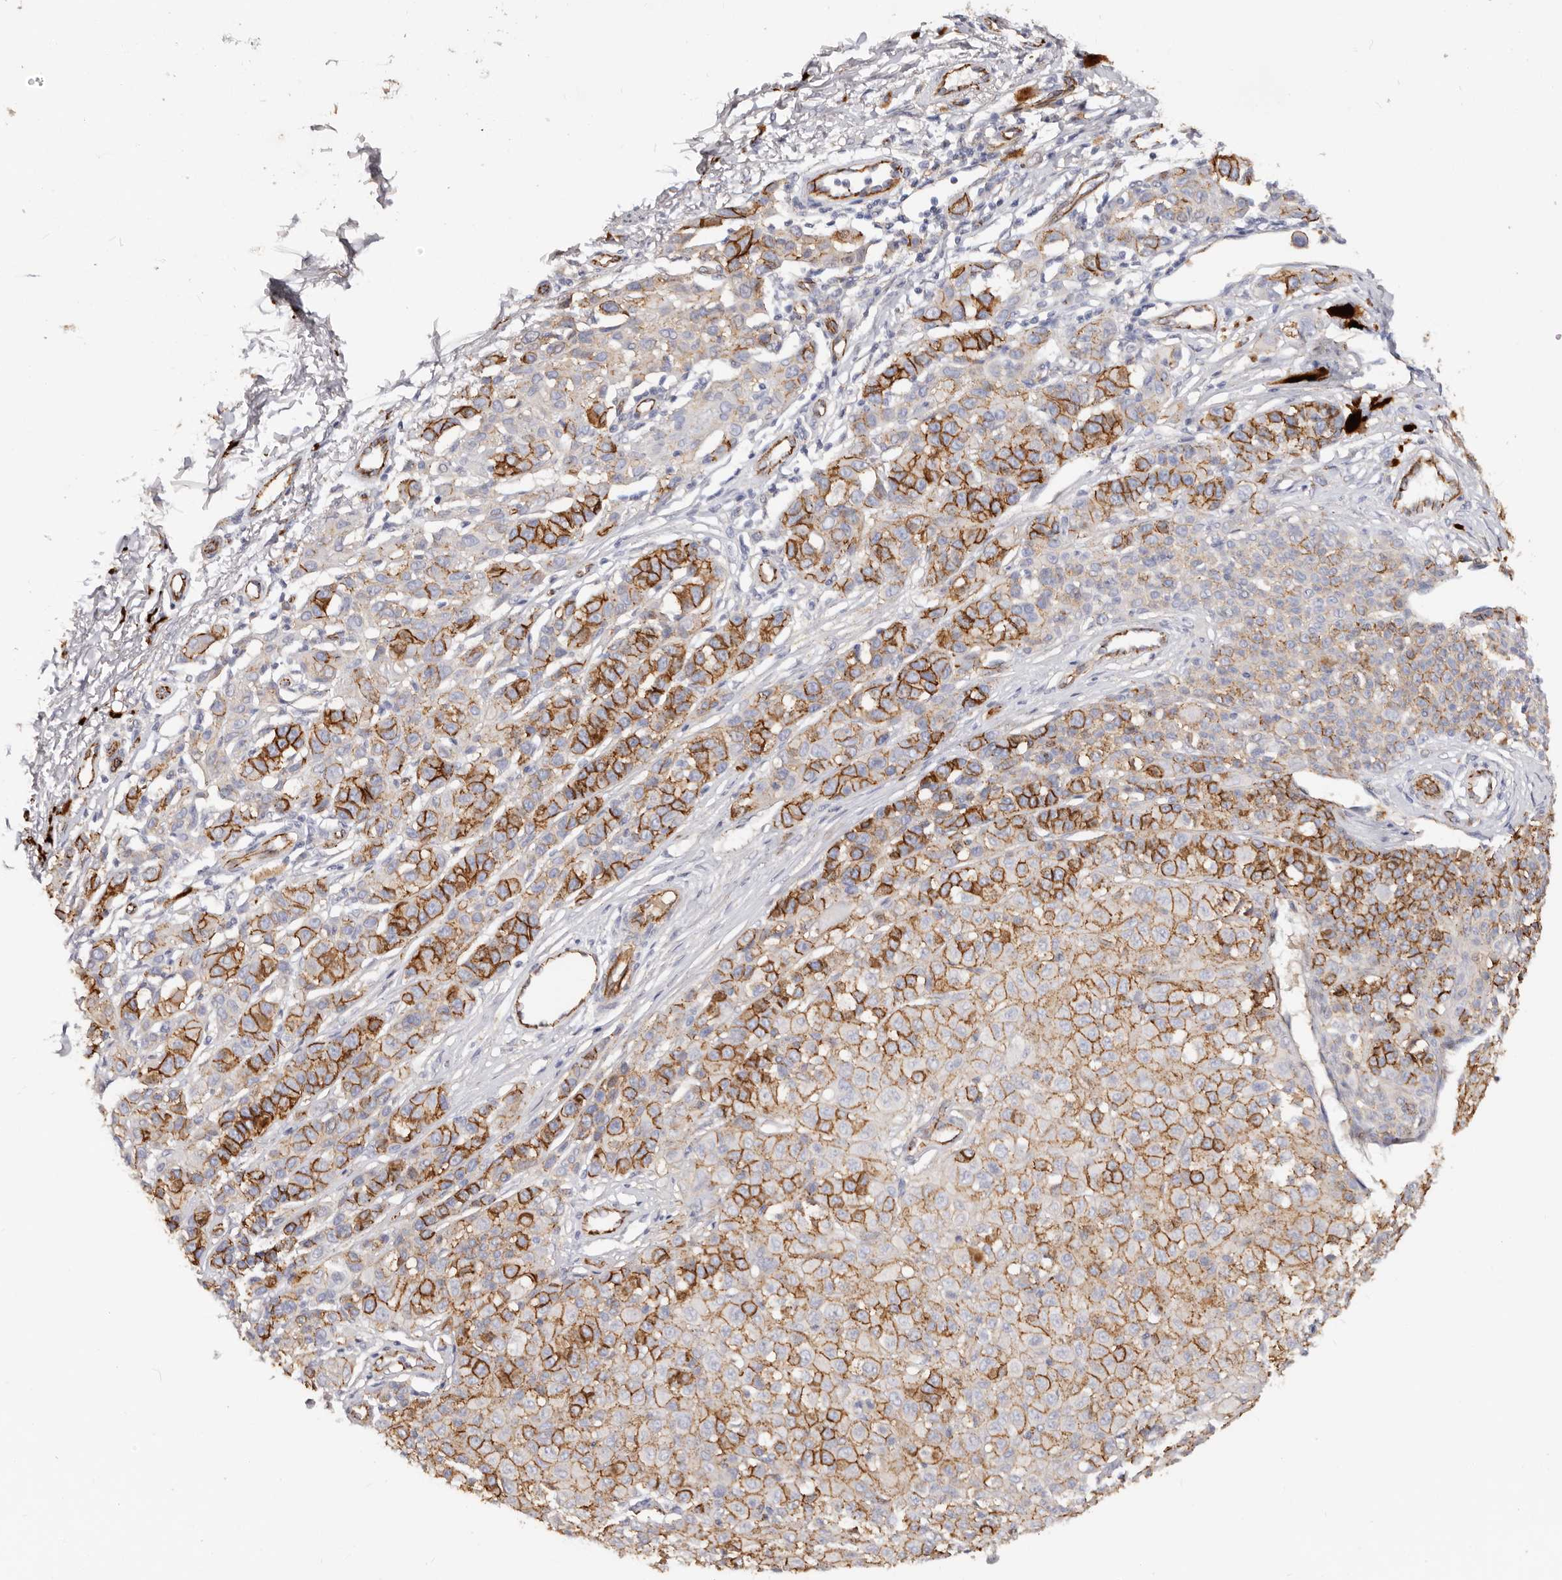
{"staining": {"intensity": "strong", "quantity": "25%-75%", "location": "cytoplasmic/membranous"}, "tissue": "melanoma", "cell_type": "Tumor cells", "image_type": "cancer", "snomed": [{"axis": "morphology", "description": "Malignant melanoma, NOS"}, {"axis": "topography", "description": "Skin of leg"}], "caption": "IHC micrograph of neoplastic tissue: human malignant melanoma stained using IHC demonstrates high levels of strong protein expression localized specifically in the cytoplasmic/membranous of tumor cells, appearing as a cytoplasmic/membranous brown color.", "gene": "CTNNB1", "patient": {"sex": "female", "age": 72}}